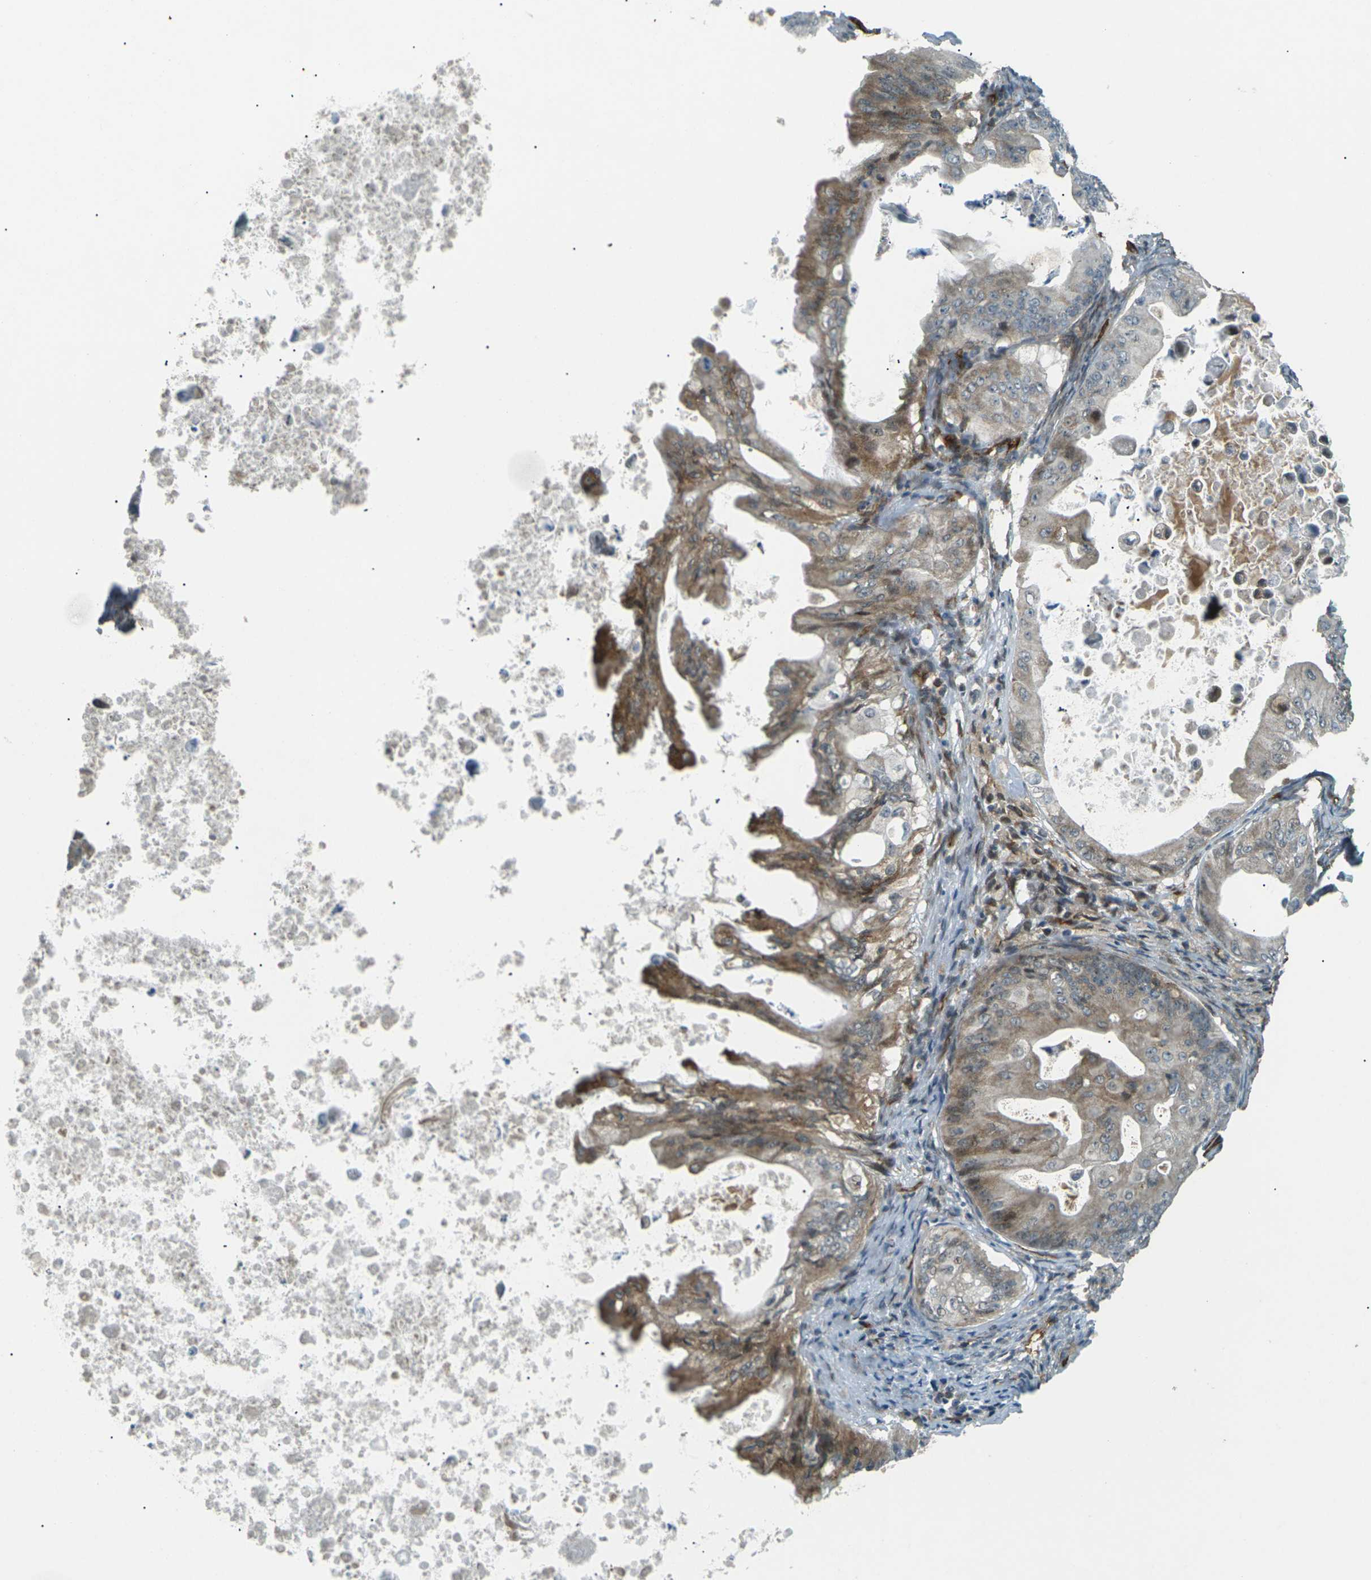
{"staining": {"intensity": "moderate", "quantity": ">75%", "location": "cytoplasmic/membranous,nuclear"}, "tissue": "ovarian cancer", "cell_type": "Tumor cells", "image_type": "cancer", "snomed": [{"axis": "morphology", "description": "Cystadenocarcinoma, mucinous, NOS"}, {"axis": "topography", "description": "Ovary"}], "caption": "Immunohistochemical staining of ovarian cancer (mucinous cystadenocarcinoma) displays medium levels of moderate cytoplasmic/membranous and nuclear expression in approximately >75% of tumor cells. (Stains: DAB (3,3'-diaminobenzidine) in brown, nuclei in blue, Microscopy: brightfield microscopy at high magnification).", "gene": "S1PR1", "patient": {"sex": "female", "age": 37}}